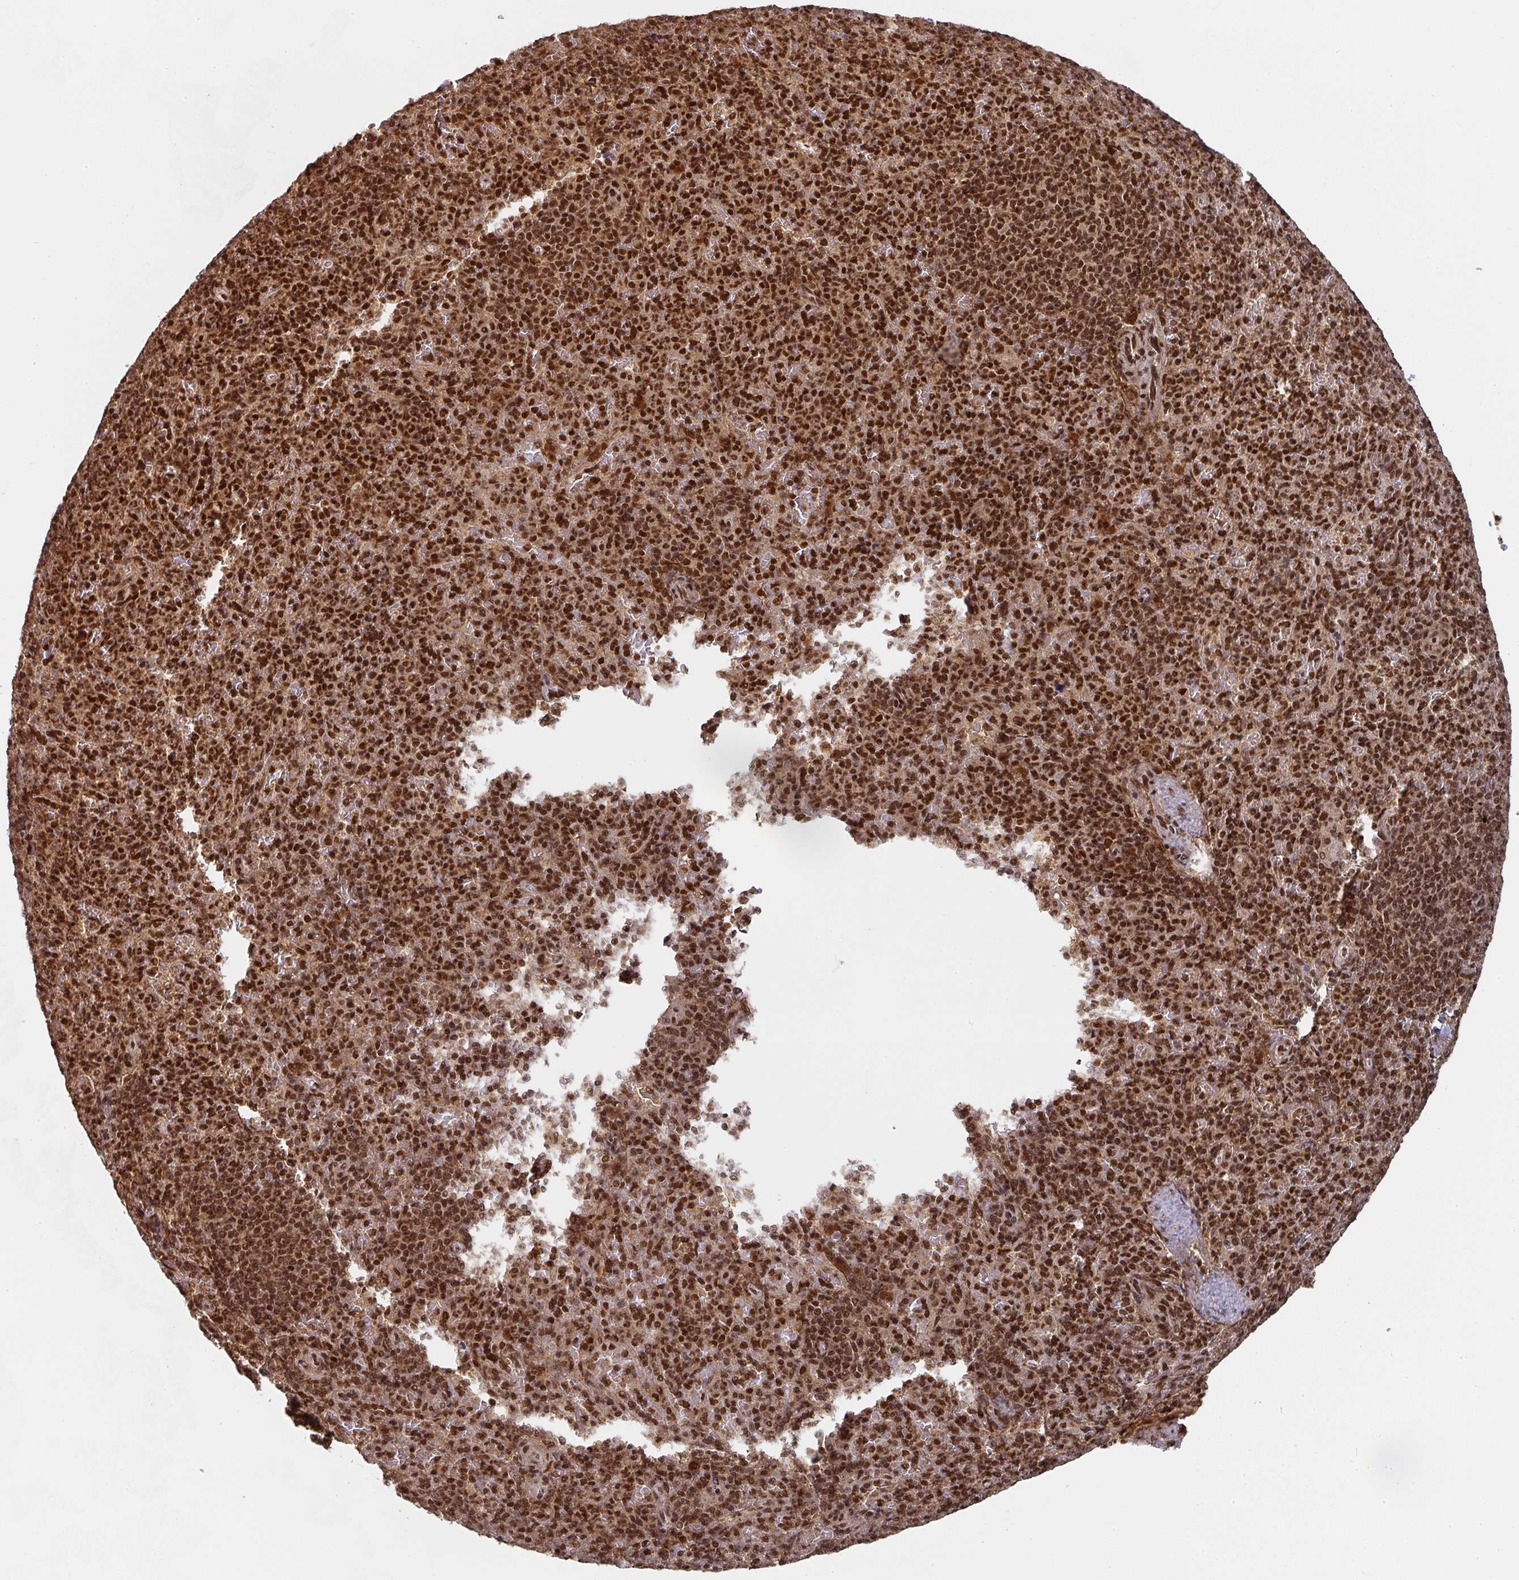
{"staining": {"intensity": "strong", "quantity": ">75%", "location": "nuclear"}, "tissue": "spleen", "cell_type": "Cells in red pulp", "image_type": "normal", "snomed": [{"axis": "morphology", "description": "Normal tissue, NOS"}, {"axis": "topography", "description": "Spleen"}], "caption": "Immunohistochemistry micrograph of benign spleen: human spleen stained using immunohistochemistry (IHC) exhibits high levels of strong protein expression localized specifically in the nuclear of cells in red pulp, appearing as a nuclear brown color.", "gene": "DIDO1", "patient": {"sex": "female", "age": 74}}